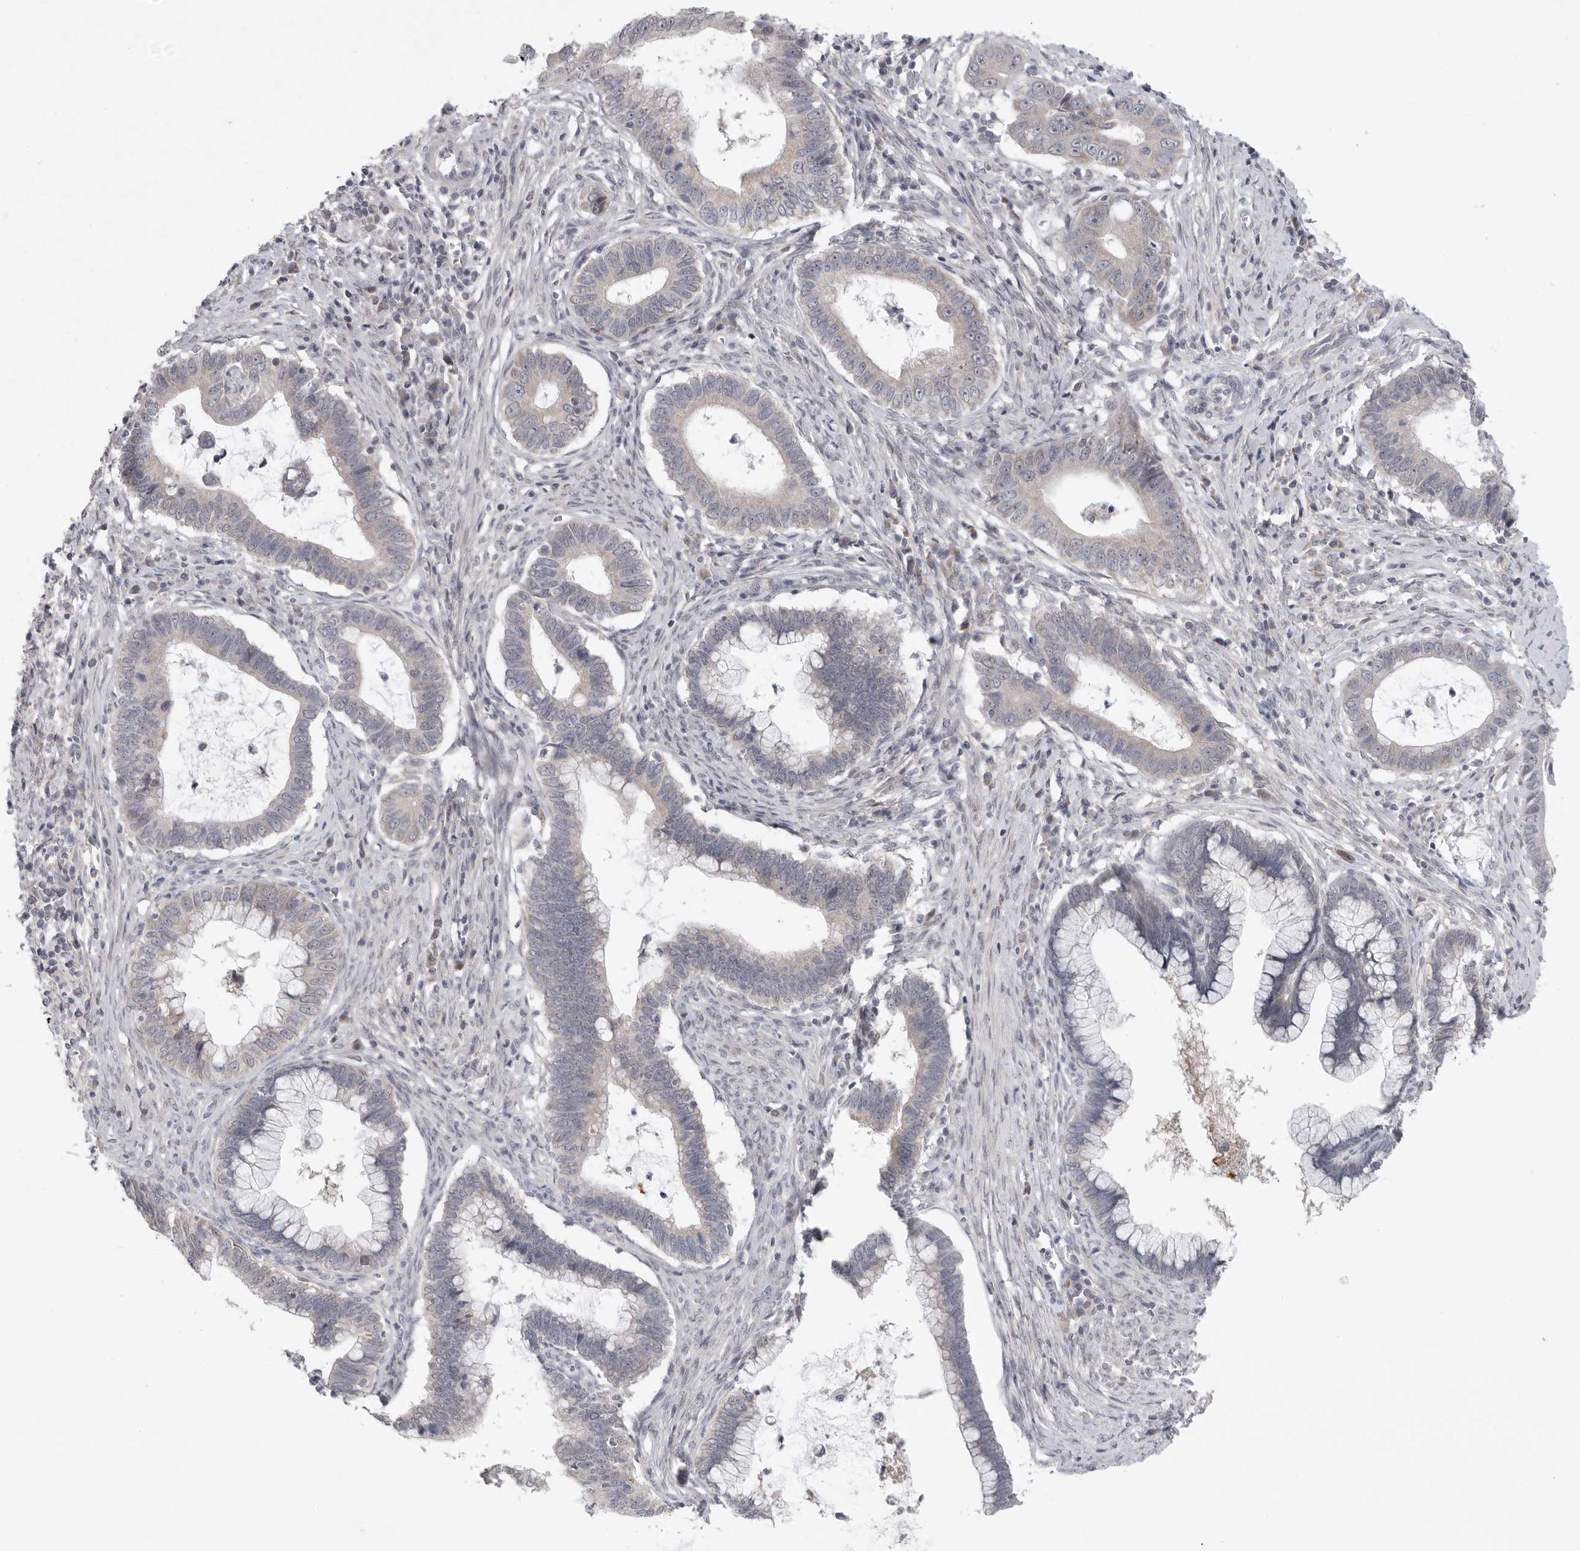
{"staining": {"intensity": "negative", "quantity": "none", "location": "none"}, "tissue": "cervical cancer", "cell_type": "Tumor cells", "image_type": "cancer", "snomed": [{"axis": "morphology", "description": "Adenocarcinoma, NOS"}, {"axis": "topography", "description": "Cervix"}], "caption": "A high-resolution photomicrograph shows immunohistochemistry (IHC) staining of cervical cancer, which shows no significant positivity in tumor cells. (Stains: DAB (3,3'-diaminobenzidine) IHC with hematoxylin counter stain, Microscopy: brightfield microscopy at high magnification).", "gene": "FBXO43", "patient": {"sex": "female", "age": 44}}